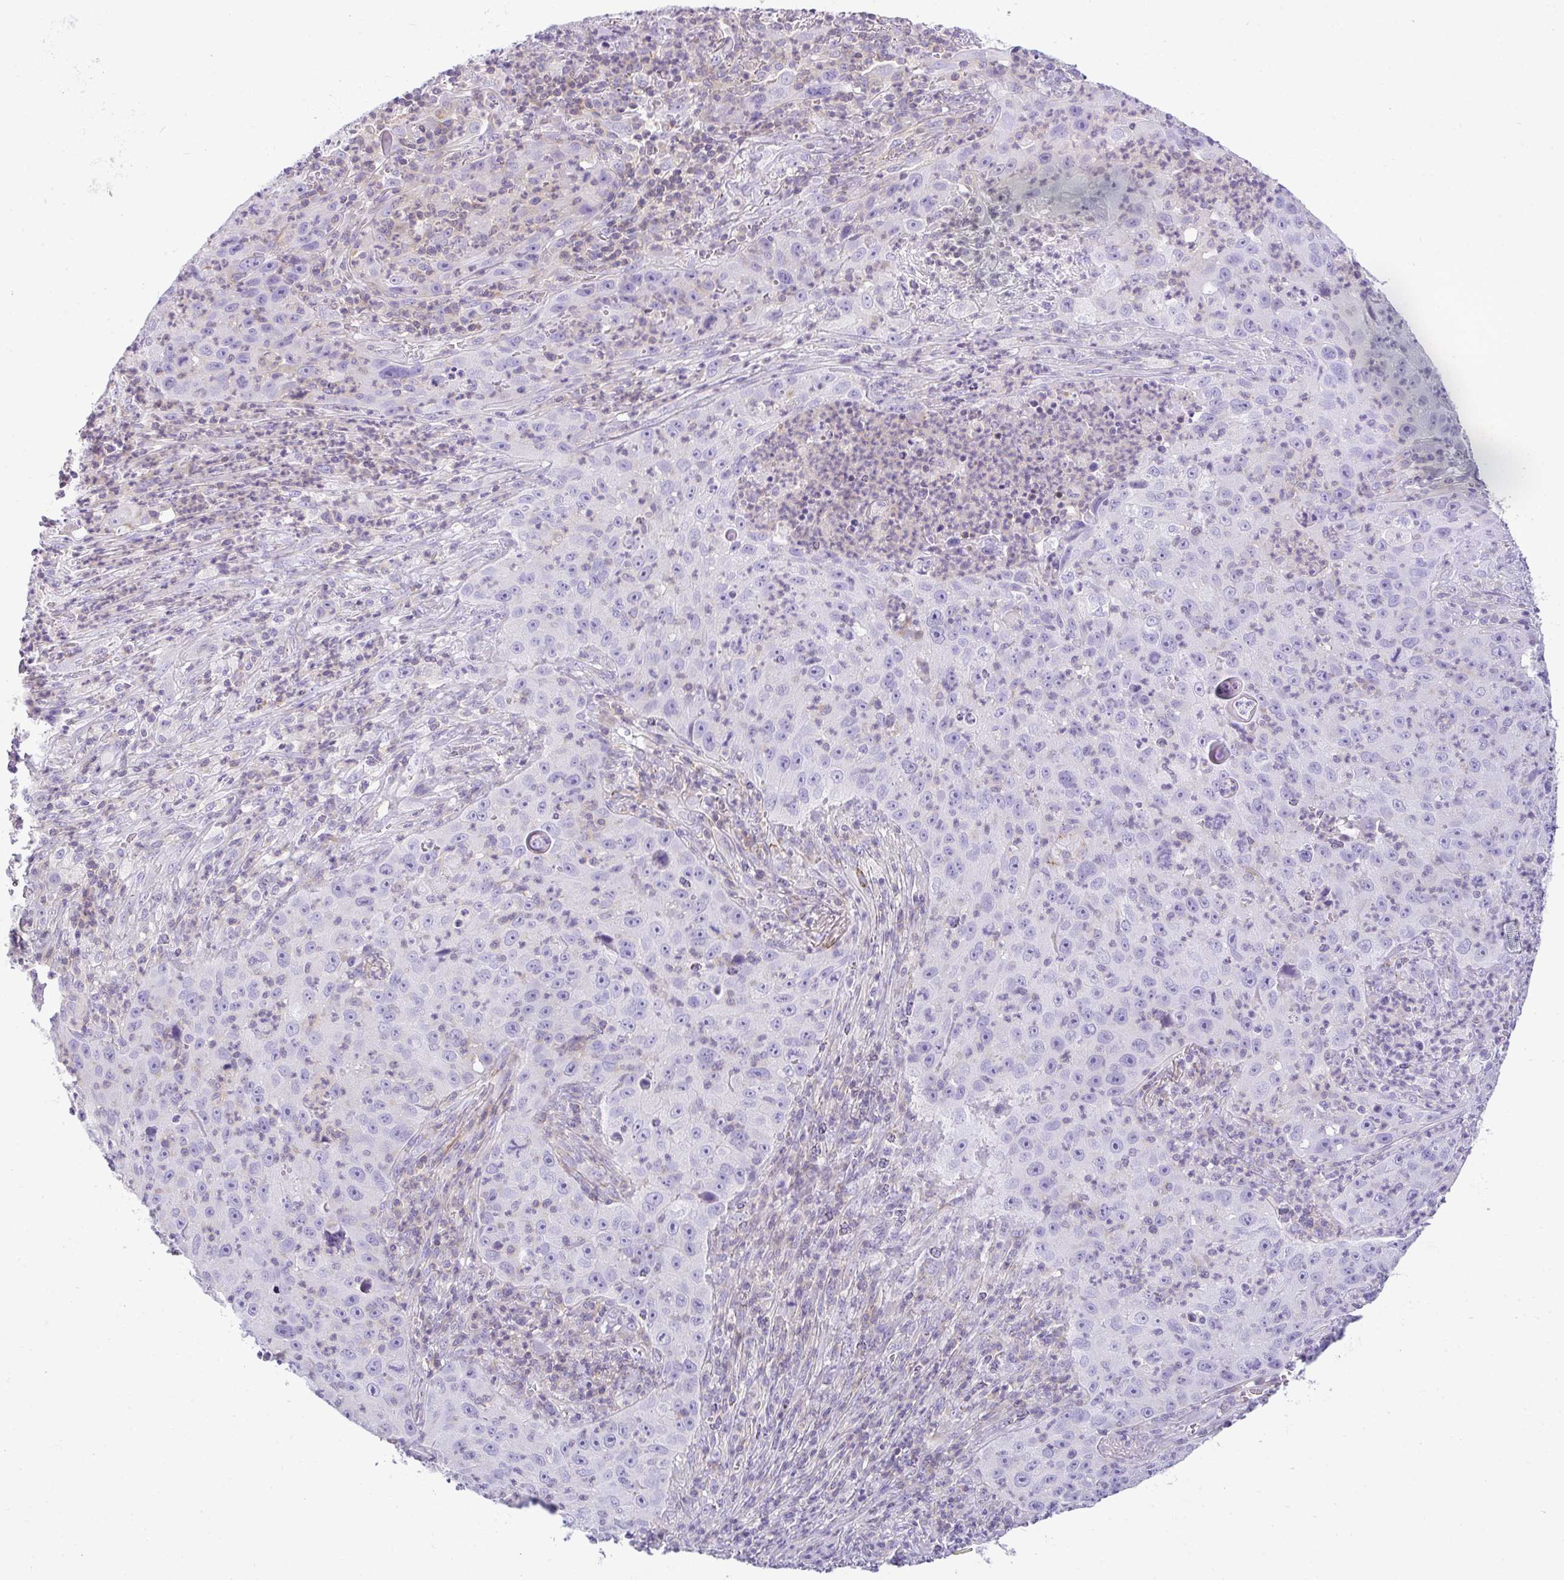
{"staining": {"intensity": "negative", "quantity": "none", "location": "none"}, "tissue": "lung cancer", "cell_type": "Tumor cells", "image_type": "cancer", "snomed": [{"axis": "morphology", "description": "Squamous cell carcinoma, NOS"}, {"axis": "topography", "description": "Lung"}], "caption": "This is an immunohistochemistry photomicrograph of squamous cell carcinoma (lung). There is no staining in tumor cells.", "gene": "CDRT15", "patient": {"sex": "male", "age": 71}}